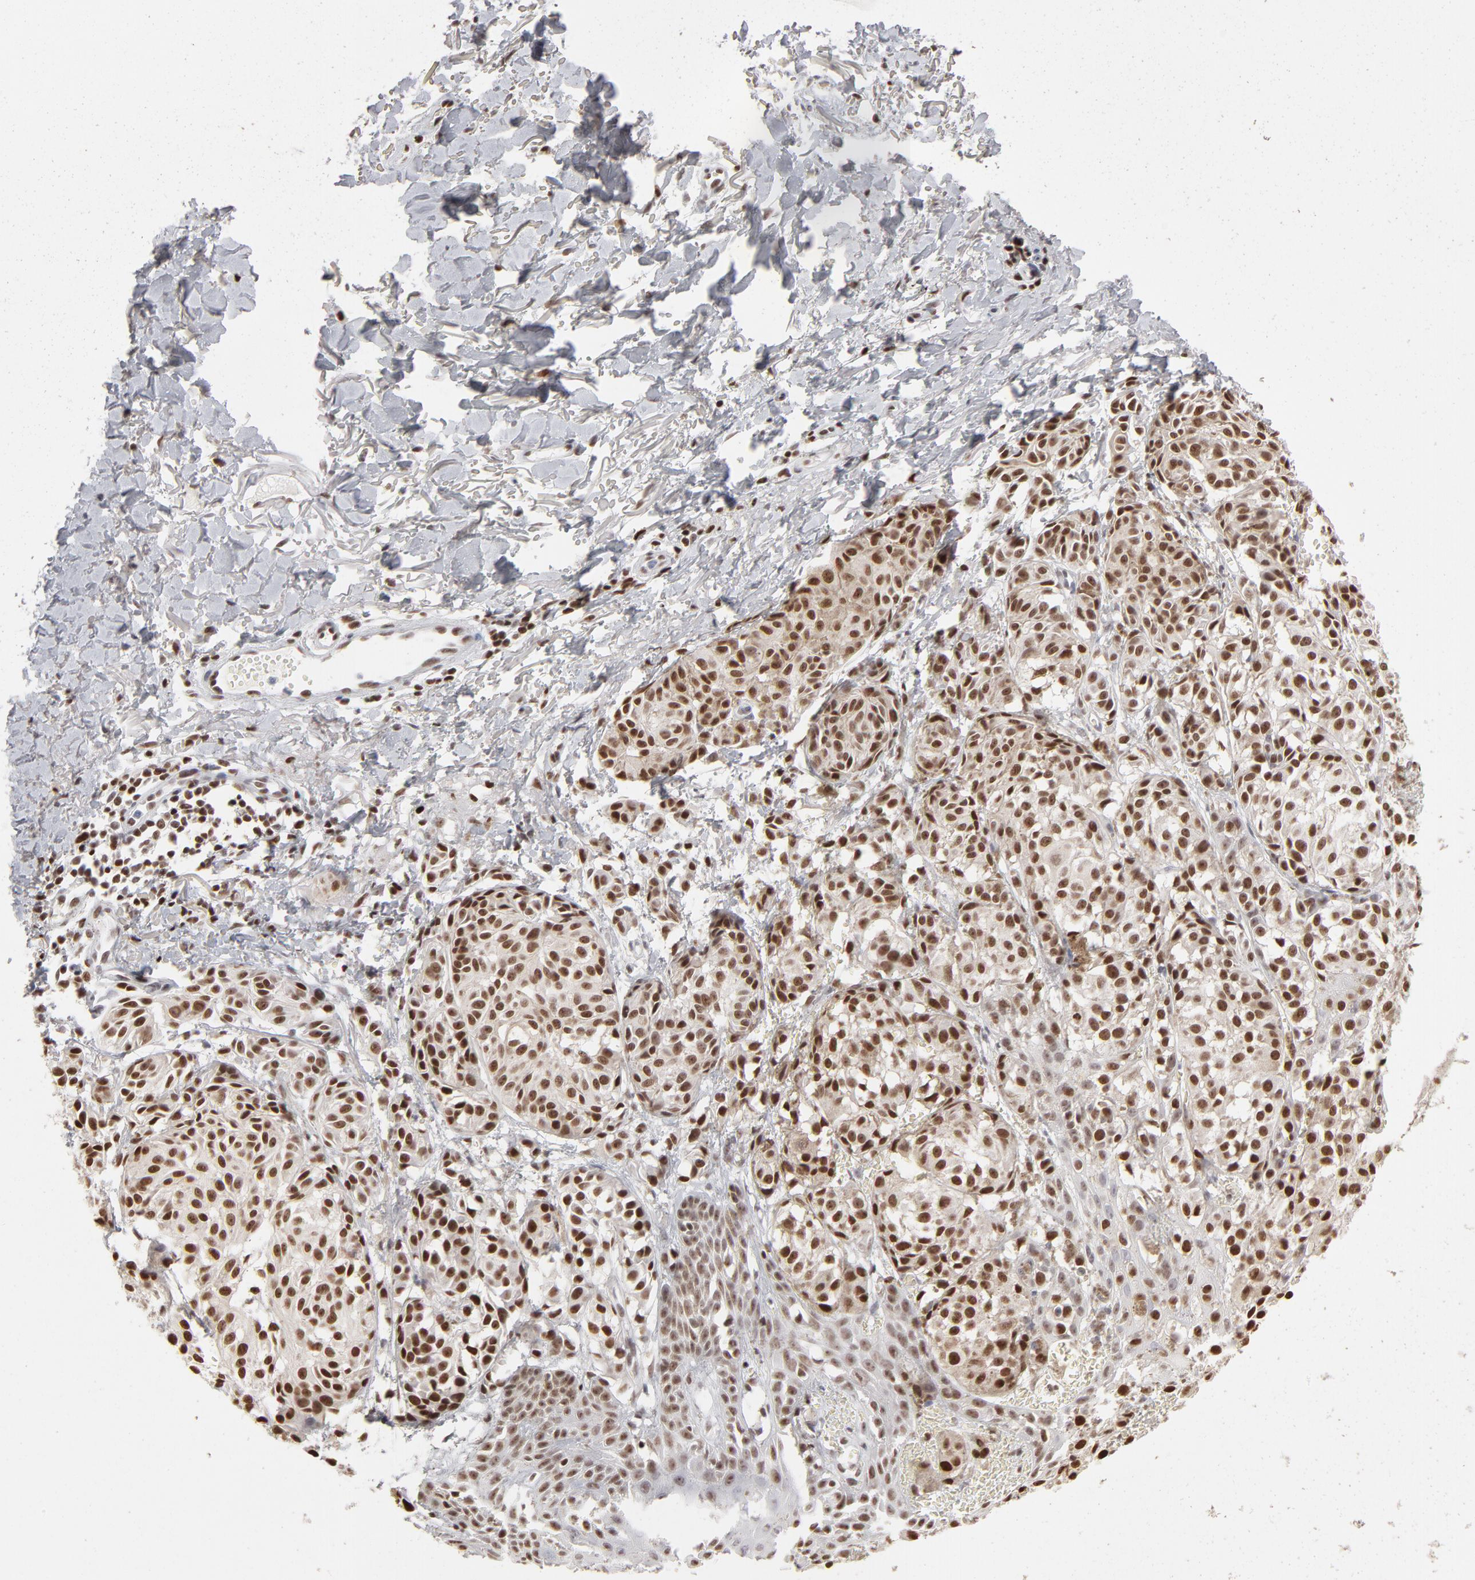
{"staining": {"intensity": "strong", "quantity": ">75%", "location": "nuclear"}, "tissue": "melanoma", "cell_type": "Tumor cells", "image_type": "cancer", "snomed": [{"axis": "morphology", "description": "Malignant melanoma, NOS"}, {"axis": "topography", "description": "Skin"}], "caption": "Strong nuclear positivity is identified in approximately >75% of tumor cells in malignant melanoma.", "gene": "PARP1", "patient": {"sex": "male", "age": 76}}